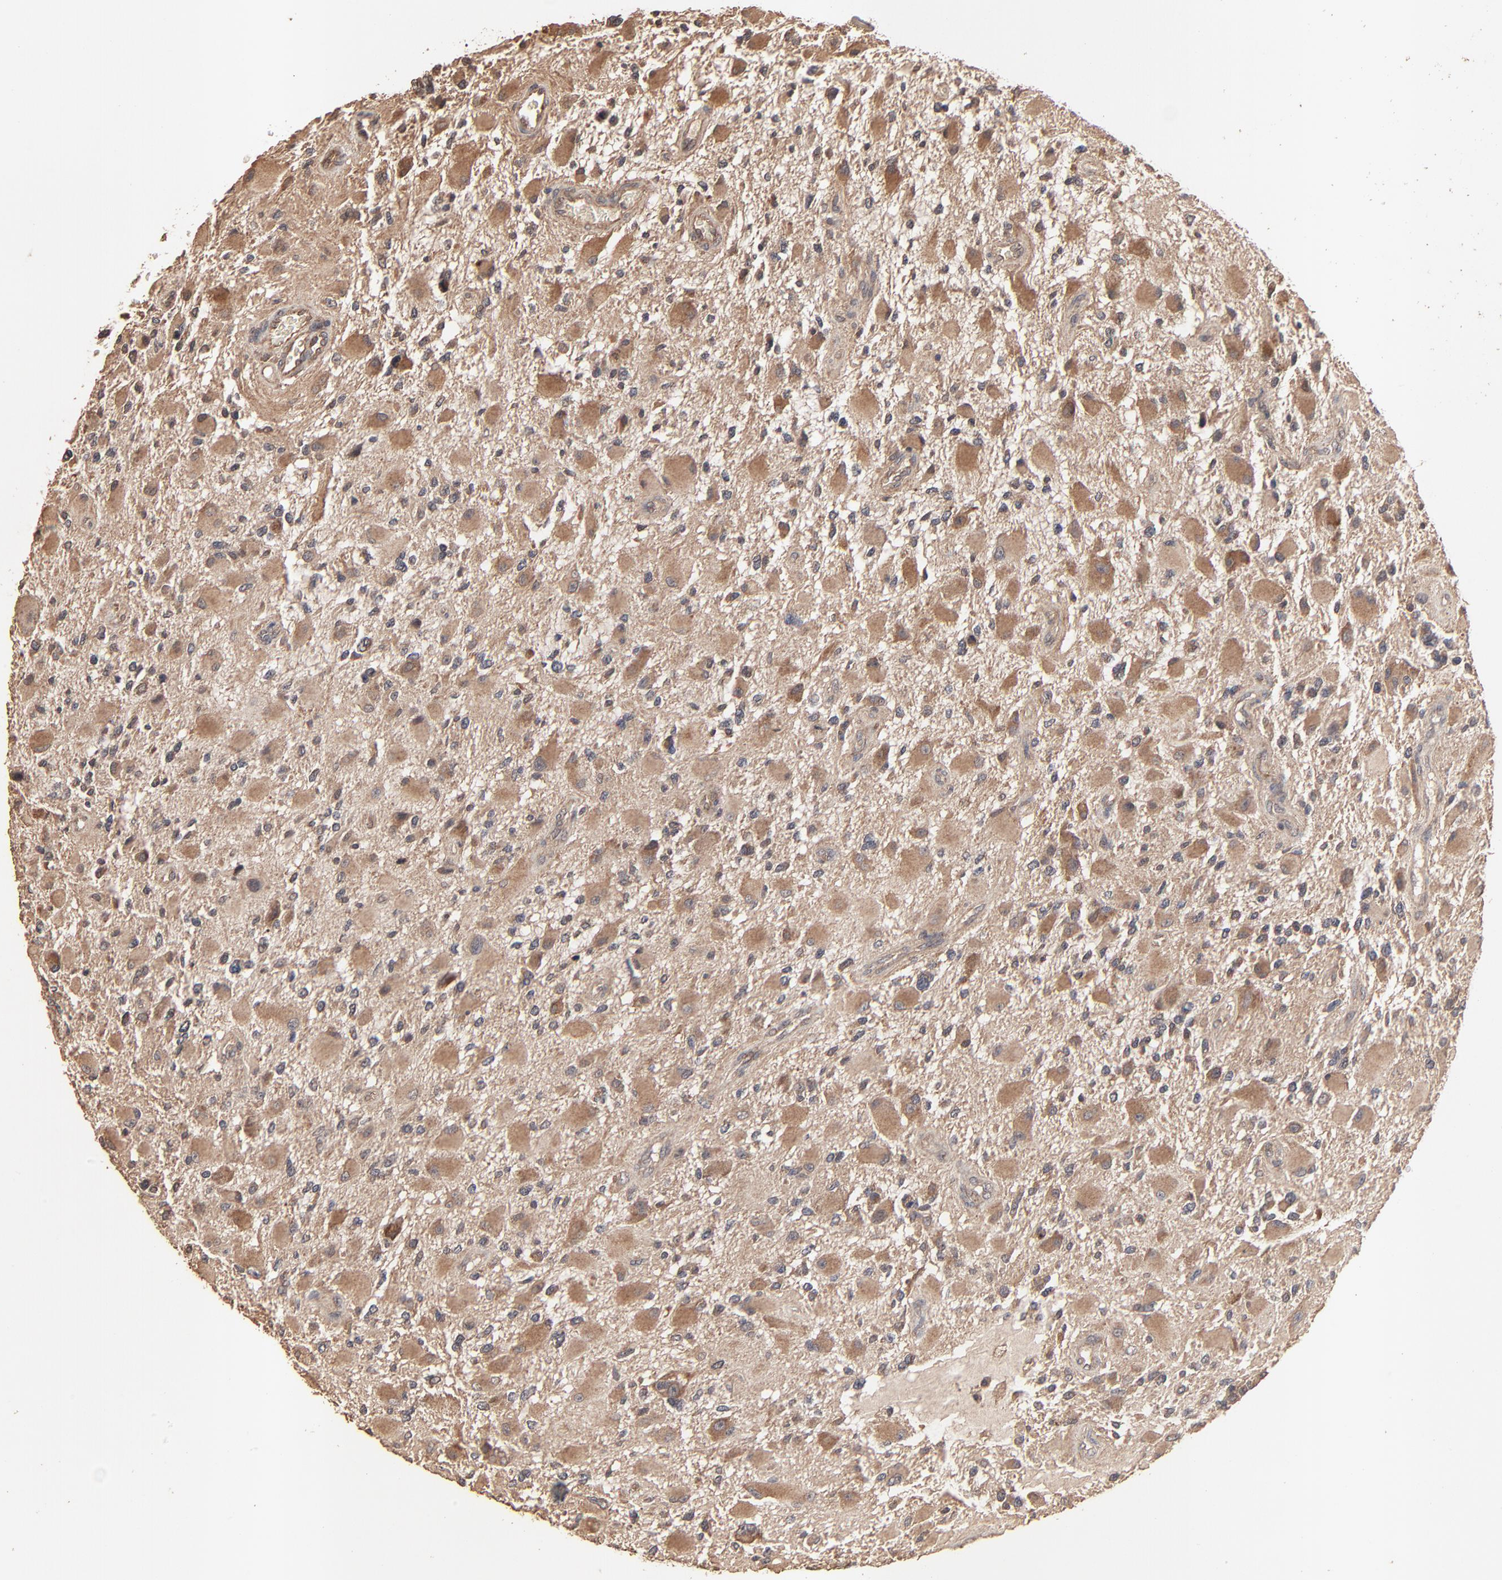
{"staining": {"intensity": "moderate", "quantity": ">75%", "location": "cytoplasmic/membranous"}, "tissue": "glioma", "cell_type": "Tumor cells", "image_type": "cancer", "snomed": [{"axis": "morphology", "description": "Glioma, malignant, High grade"}, {"axis": "topography", "description": "Brain"}], "caption": "Malignant glioma (high-grade) stained with IHC reveals moderate cytoplasmic/membranous expression in about >75% of tumor cells. (IHC, brightfield microscopy, high magnification).", "gene": "FAM227A", "patient": {"sex": "female", "age": 60}}